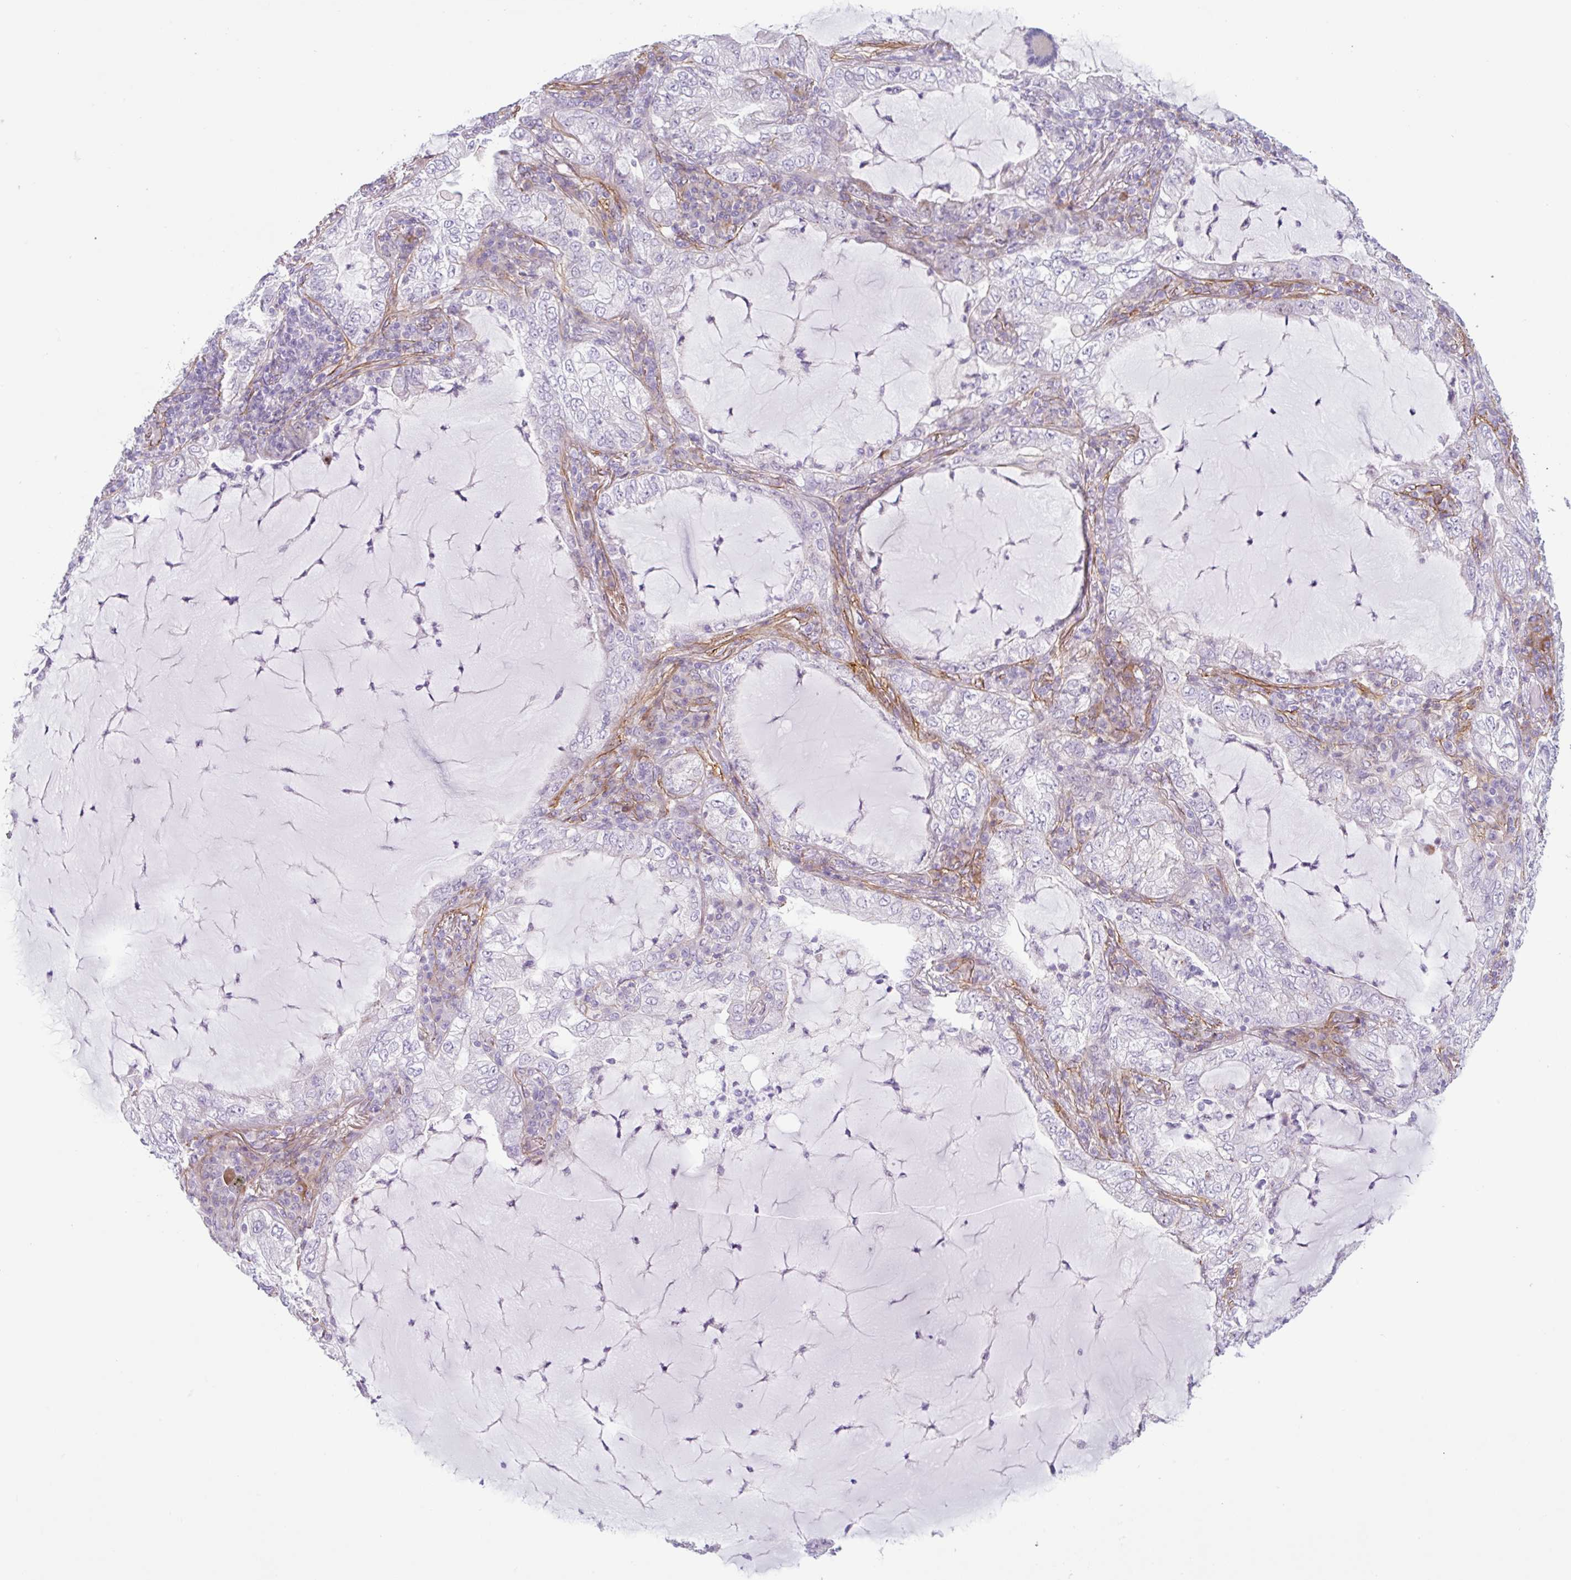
{"staining": {"intensity": "negative", "quantity": "none", "location": "none"}, "tissue": "lung cancer", "cell_type": "Tumor cells", "image_type": "cancer", "snomed": [{"axis": "morphology", "description": "Adenocarcinoma, NOS"}, {"axis": "topography", "description": "Lung"}], "caption": "Lung adenocarcinoma was stained to show a protein in brown. There is no significant expression in tumor cells.", "gene": "MYH10", "patient": {"sex": "female", "age": 73}}